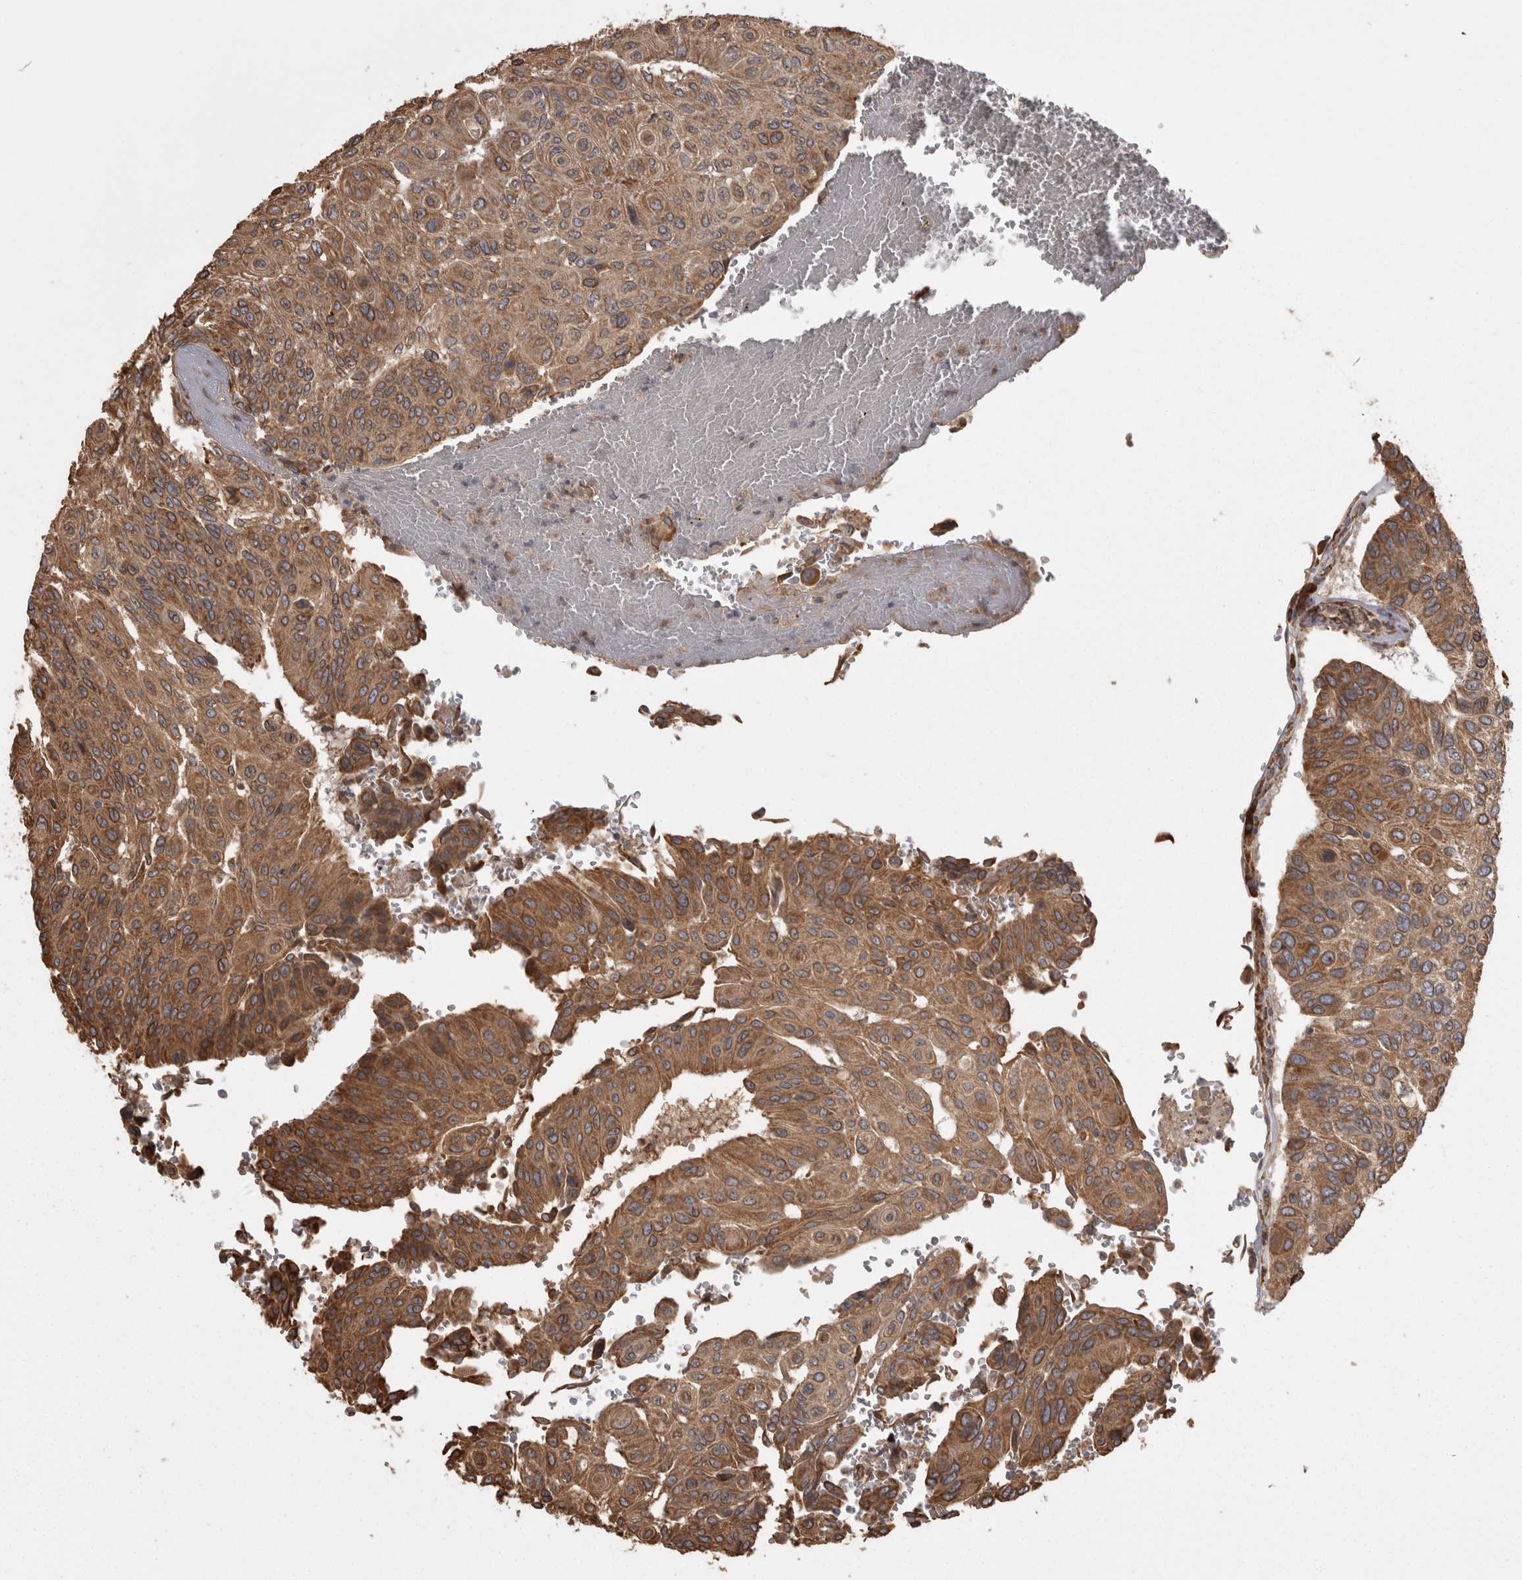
{"staining": {"intensity": "strong", "quantity": ">75%", "location": "cytoplasmic/membranous"}, "tissue": "urothelial cancer", "cell_type": "Tumor cells", "image_type": "cancer", "snomed": [{"axis": "morphology", "description": "Urothelial carcinoma, High grade"}, {"axis": "topography", "description": "Urinary bladder"}], "caption": "Protein staining by IHC demonstrates strong cytoplasmic/membranous expression in approximately >75% of tumor cells in high-grade urothelial carcinoma.", "gene": "PON2", "patient": {"sex": "male", "age": 66}}